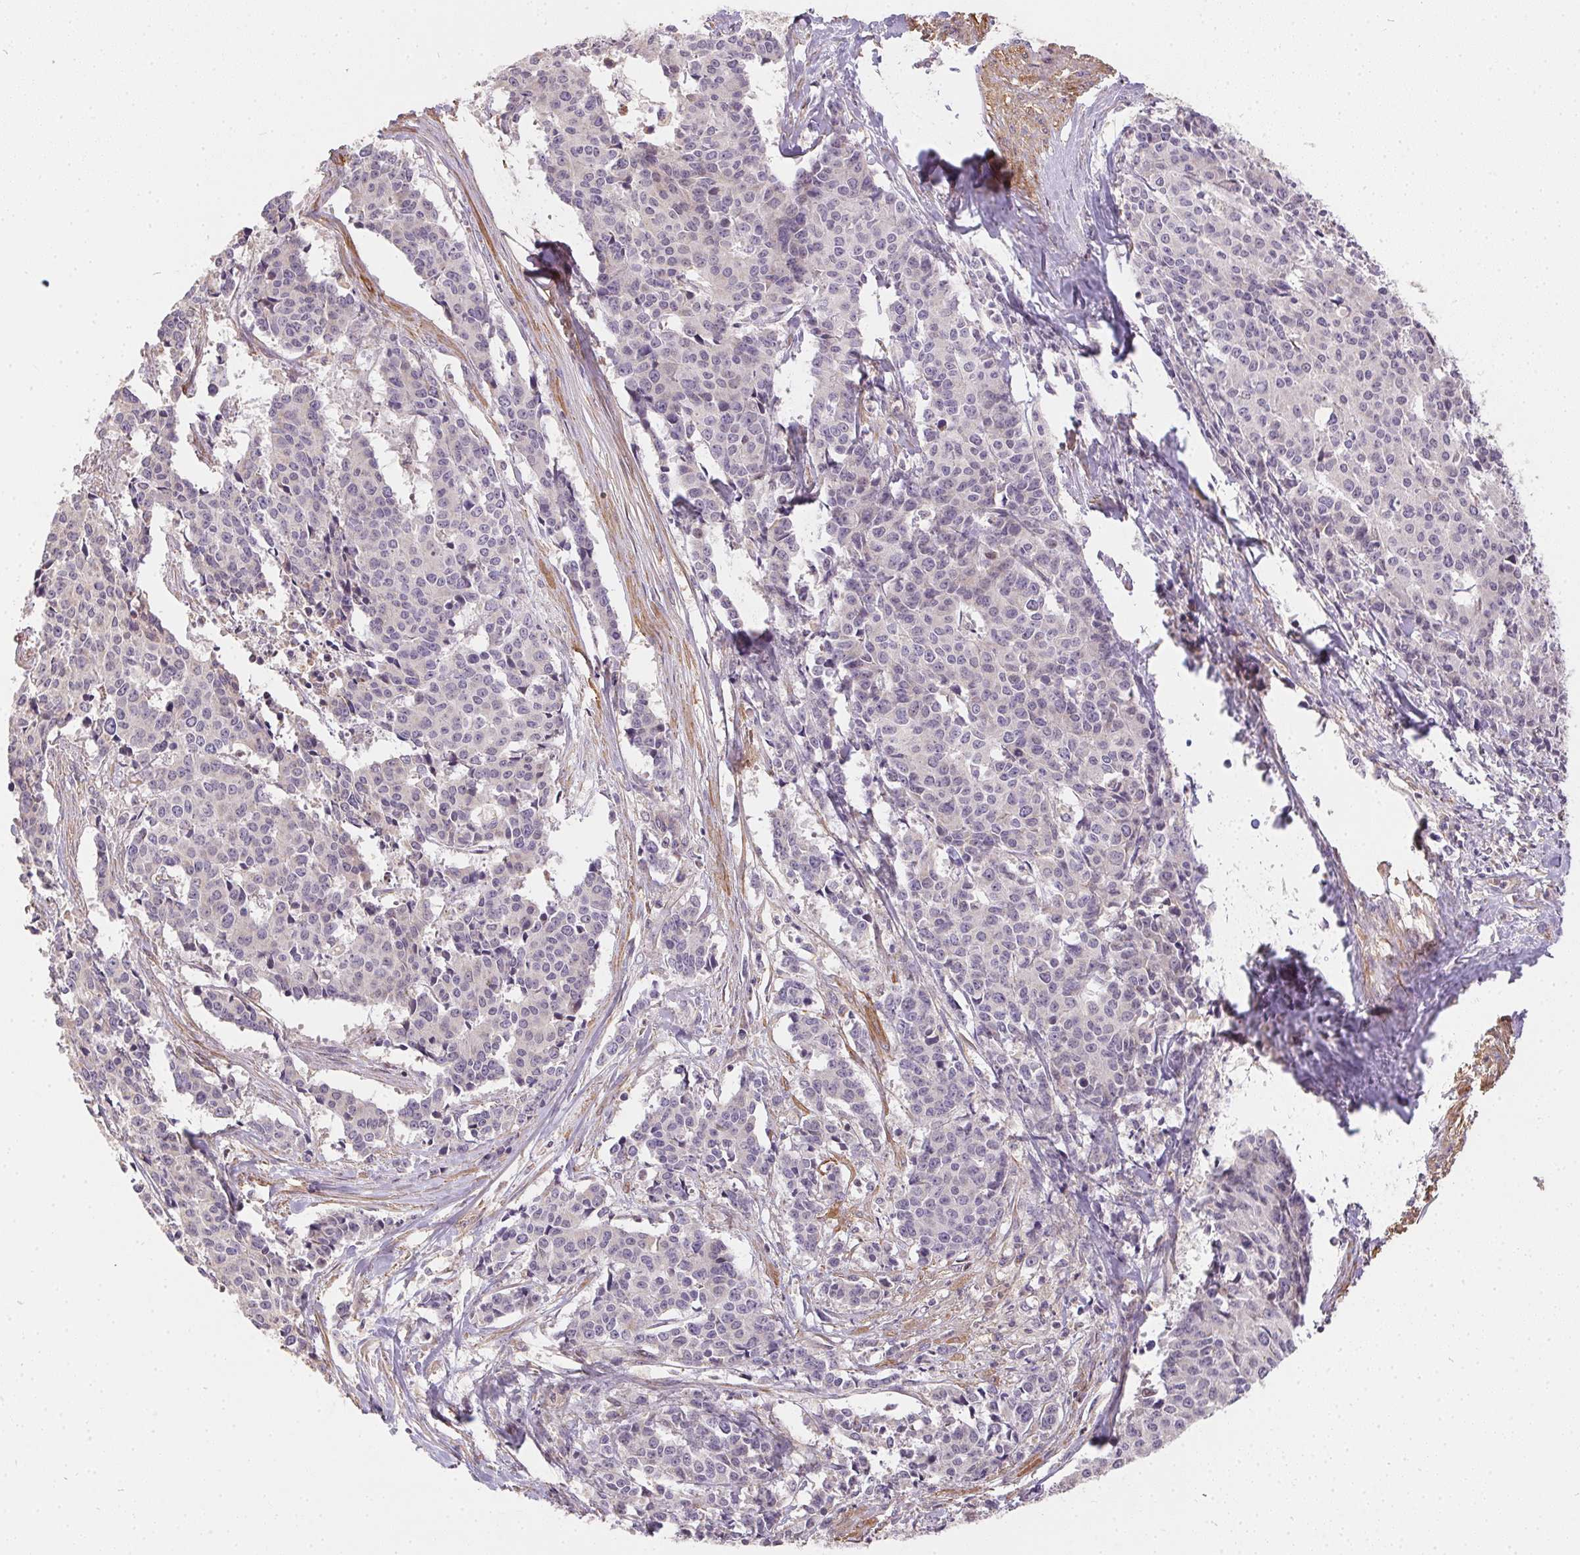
{"staining": {"intensity": "negative", "quantity": "none", "location": "none"}, "tissue": "cervical cancer", "cell_type": "Tumor cells", "image_type": "cancer", "snomed": [{"axis": "morphology", "description": "Squamous cell carcinoma, NOS"}, {"axis": "topography", "description": "Cervix"}], "caption": "High magnification brightfield microscopy of cervical squamous cell carcinoma stained with DAB (brown) and counterstained with hematoxylin (blue): tumor cells show no significant expression.", "gene": "REV3L", "patient": {"sex": "female", "age": 28}}